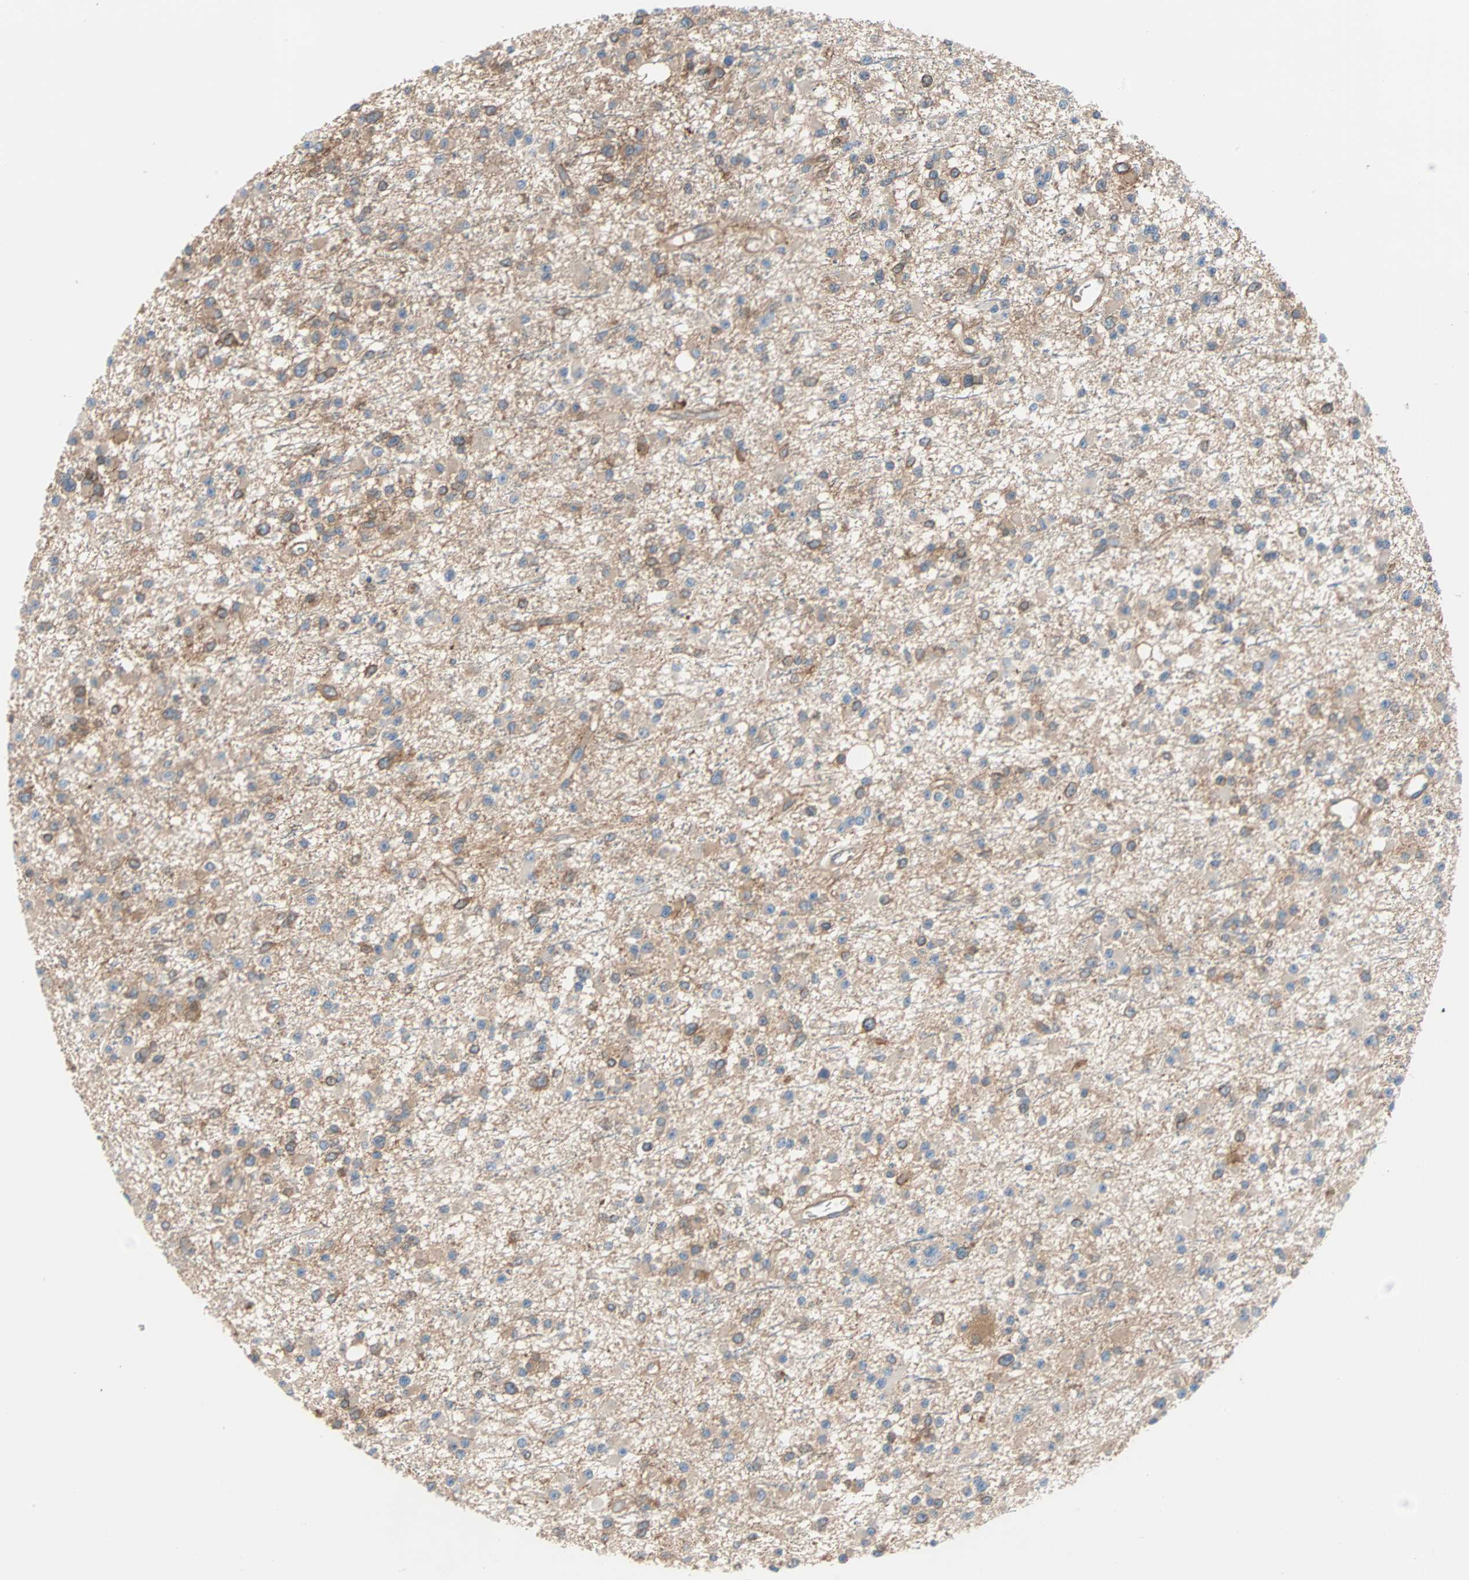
{"staining": {"intensity": "weak", "quantity": "25%-75%", "location": "cytoplasmic/membranous"}, "tissue": "glioma", "cell_type": "Tumor cells", "image_type": "cancer", "snomed": [{"axis": "morphology", "description": "Glioma, malignant, Low grade"}, {"axis": "topography", "description": "Brain"}], "caption": "Malignant glioma (low-grade) stained for a protein exhibits weak cytoplasmic/membranous positivity in tumor cells. The protein is shown in brown color, while the nuclei are stained blue.", "gene": "EEF2", "patient": {"sex": "female", "age": 22}}